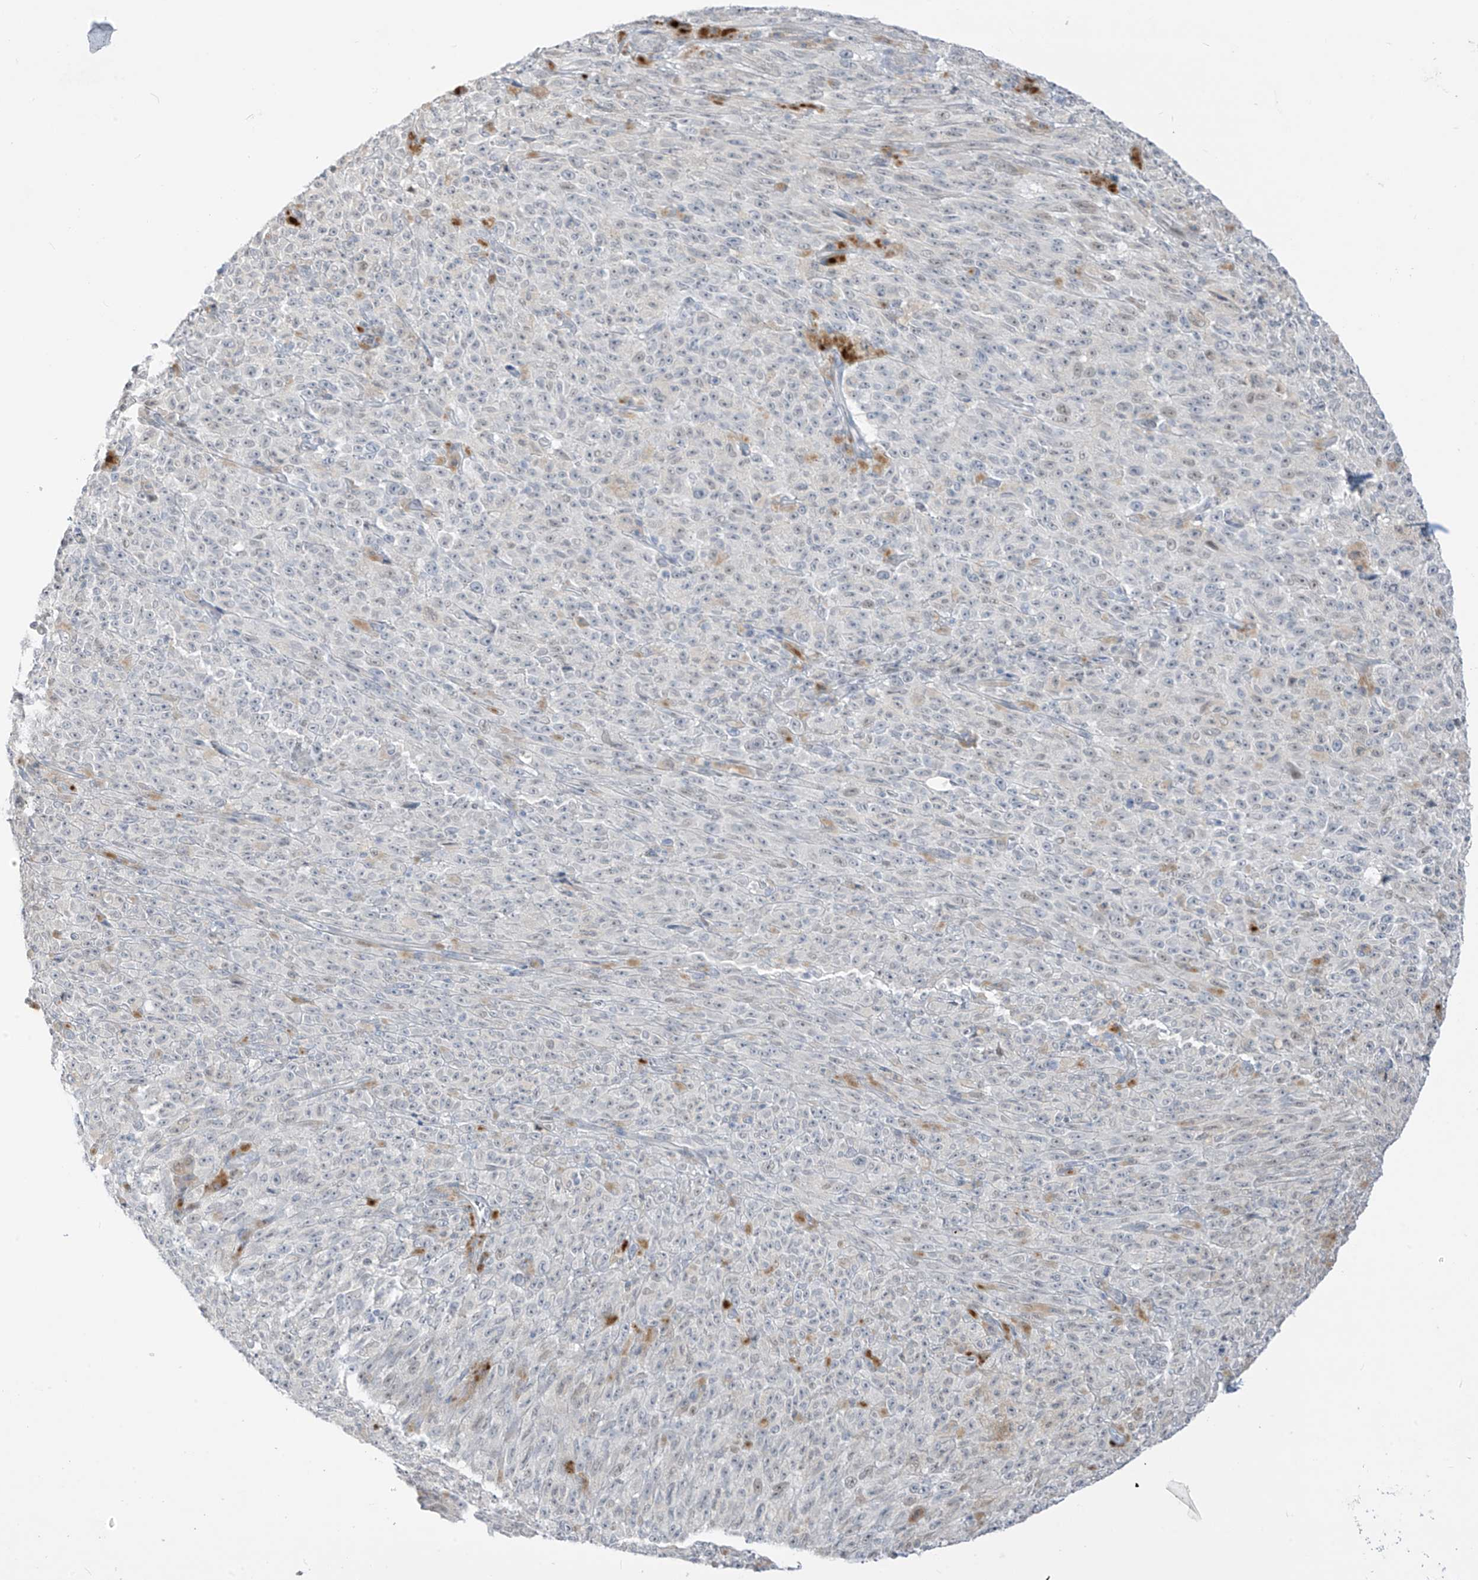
{"staining": {"intensity": "negative", "quantity": "none", "location": "none"}, "tissue": "melanoma", "cell_type": "Tumor cells", "image_type": "cancer", "snomed": [{"axis": "morphology", "description": "Malignant melanoma, NOS"}, {"axis": "topography", "description": "Skin"}], "caption": "Malignant melanoma stained for a protein using immunohistochemistry displays no positivity tumor cells.", "gene": "ASPRV1", "patient": {"sex": "female", "age": 82}}